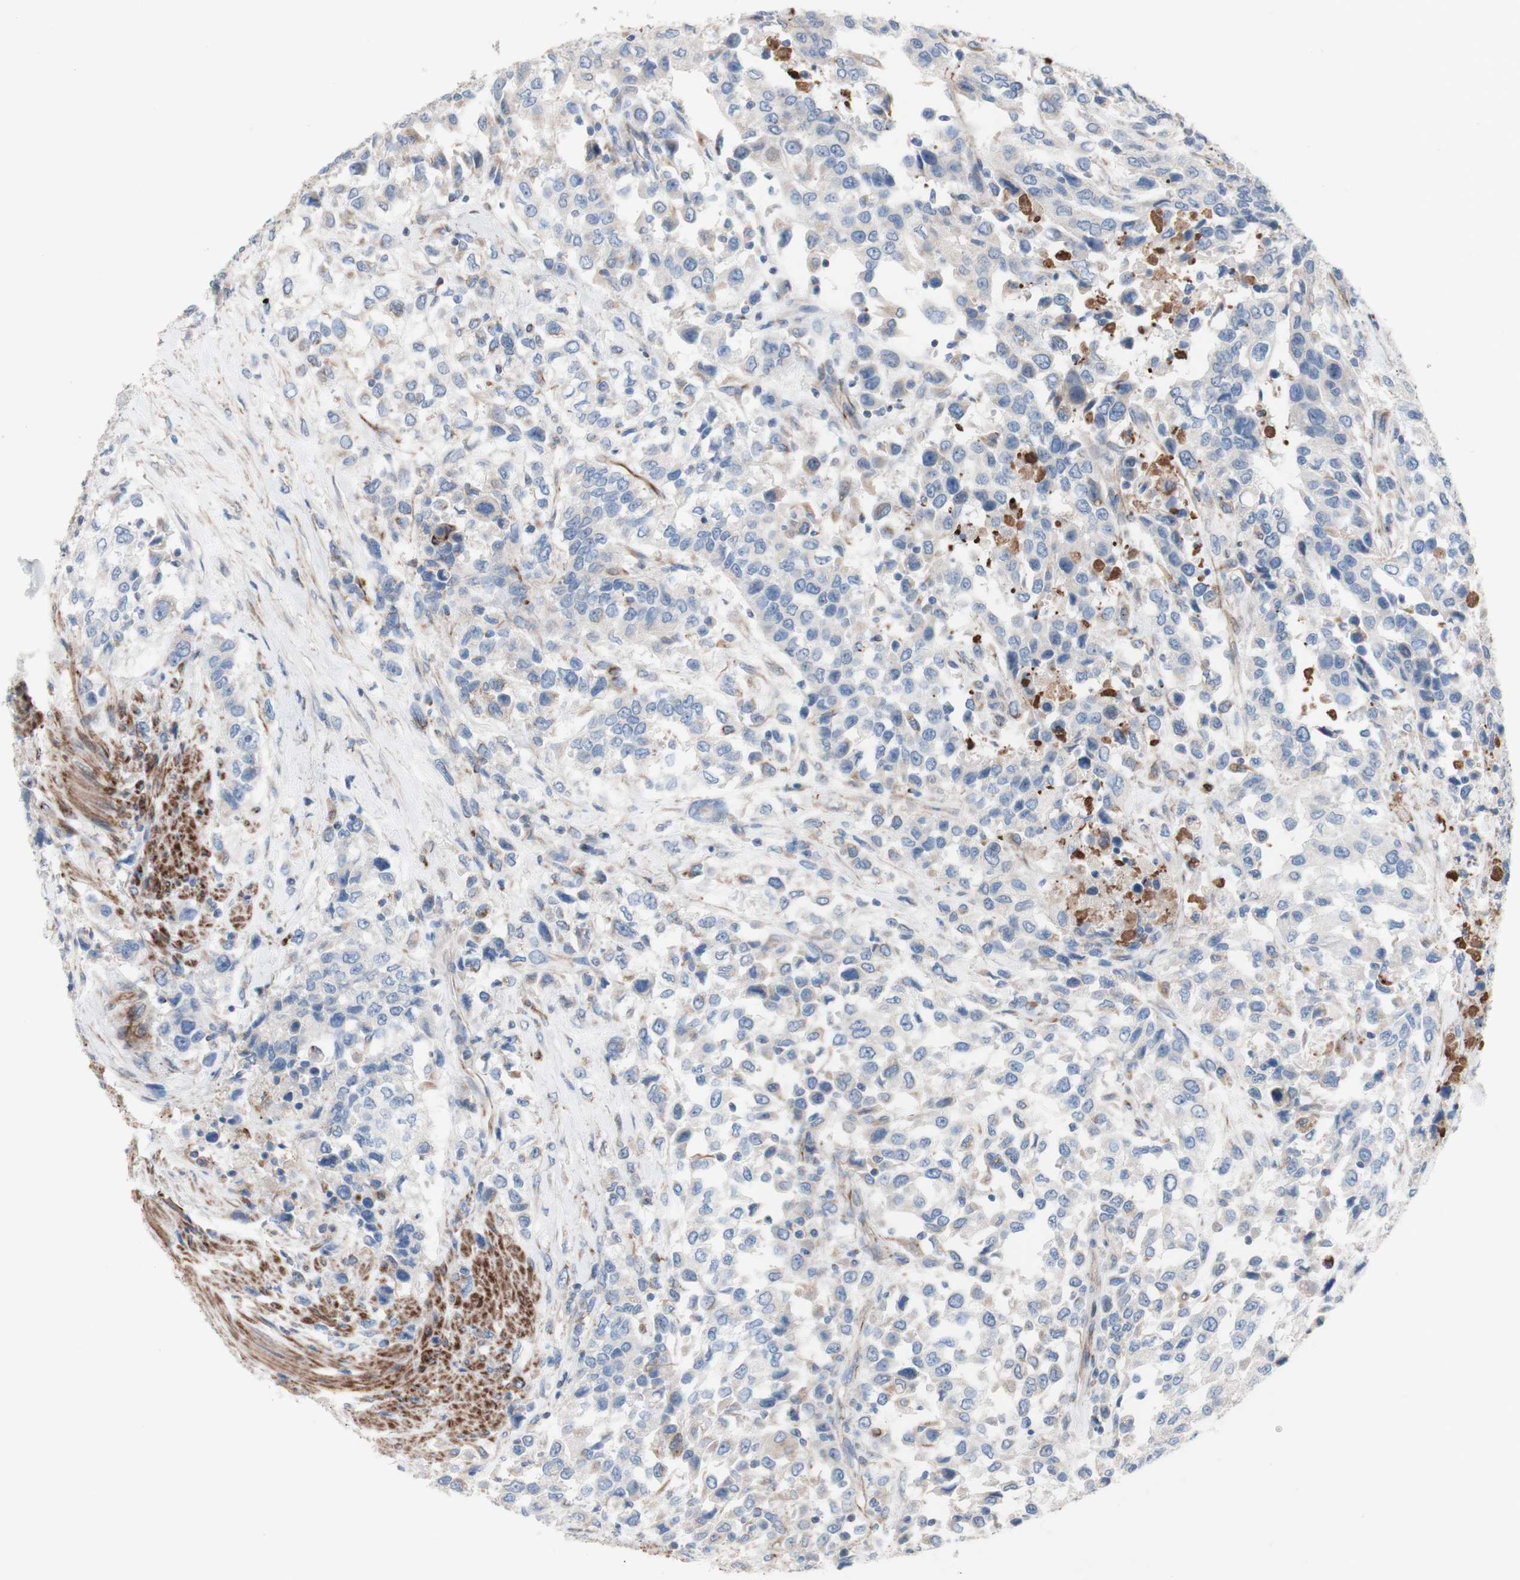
{"staining": {"intensity": "weak", "quantity": "<25%", "location": "cytoplasmic/membranous"}, "tissue": "urothelial cancer", "cell_type": "Tumor cells", "image_type": "cancer", "snomed": [{"axis": "morphology", "description": "Urothelial carcinoma, High grade"}, {"axis": "topography", "description": "Urinary bladder"}], "caption": "Urothelial cancer was stained to show a protein in brown. There is no significant positivity in tumor cells. The staining was performed using DAB (3,3'-diaminobenzidine) to visualize the protein expression in brown, while the nuclei were stained in blue with hematoxylin (Magnification: 20x).", "gene": "AGPAT5", "patient": {"sex": "female", "age": 80}}